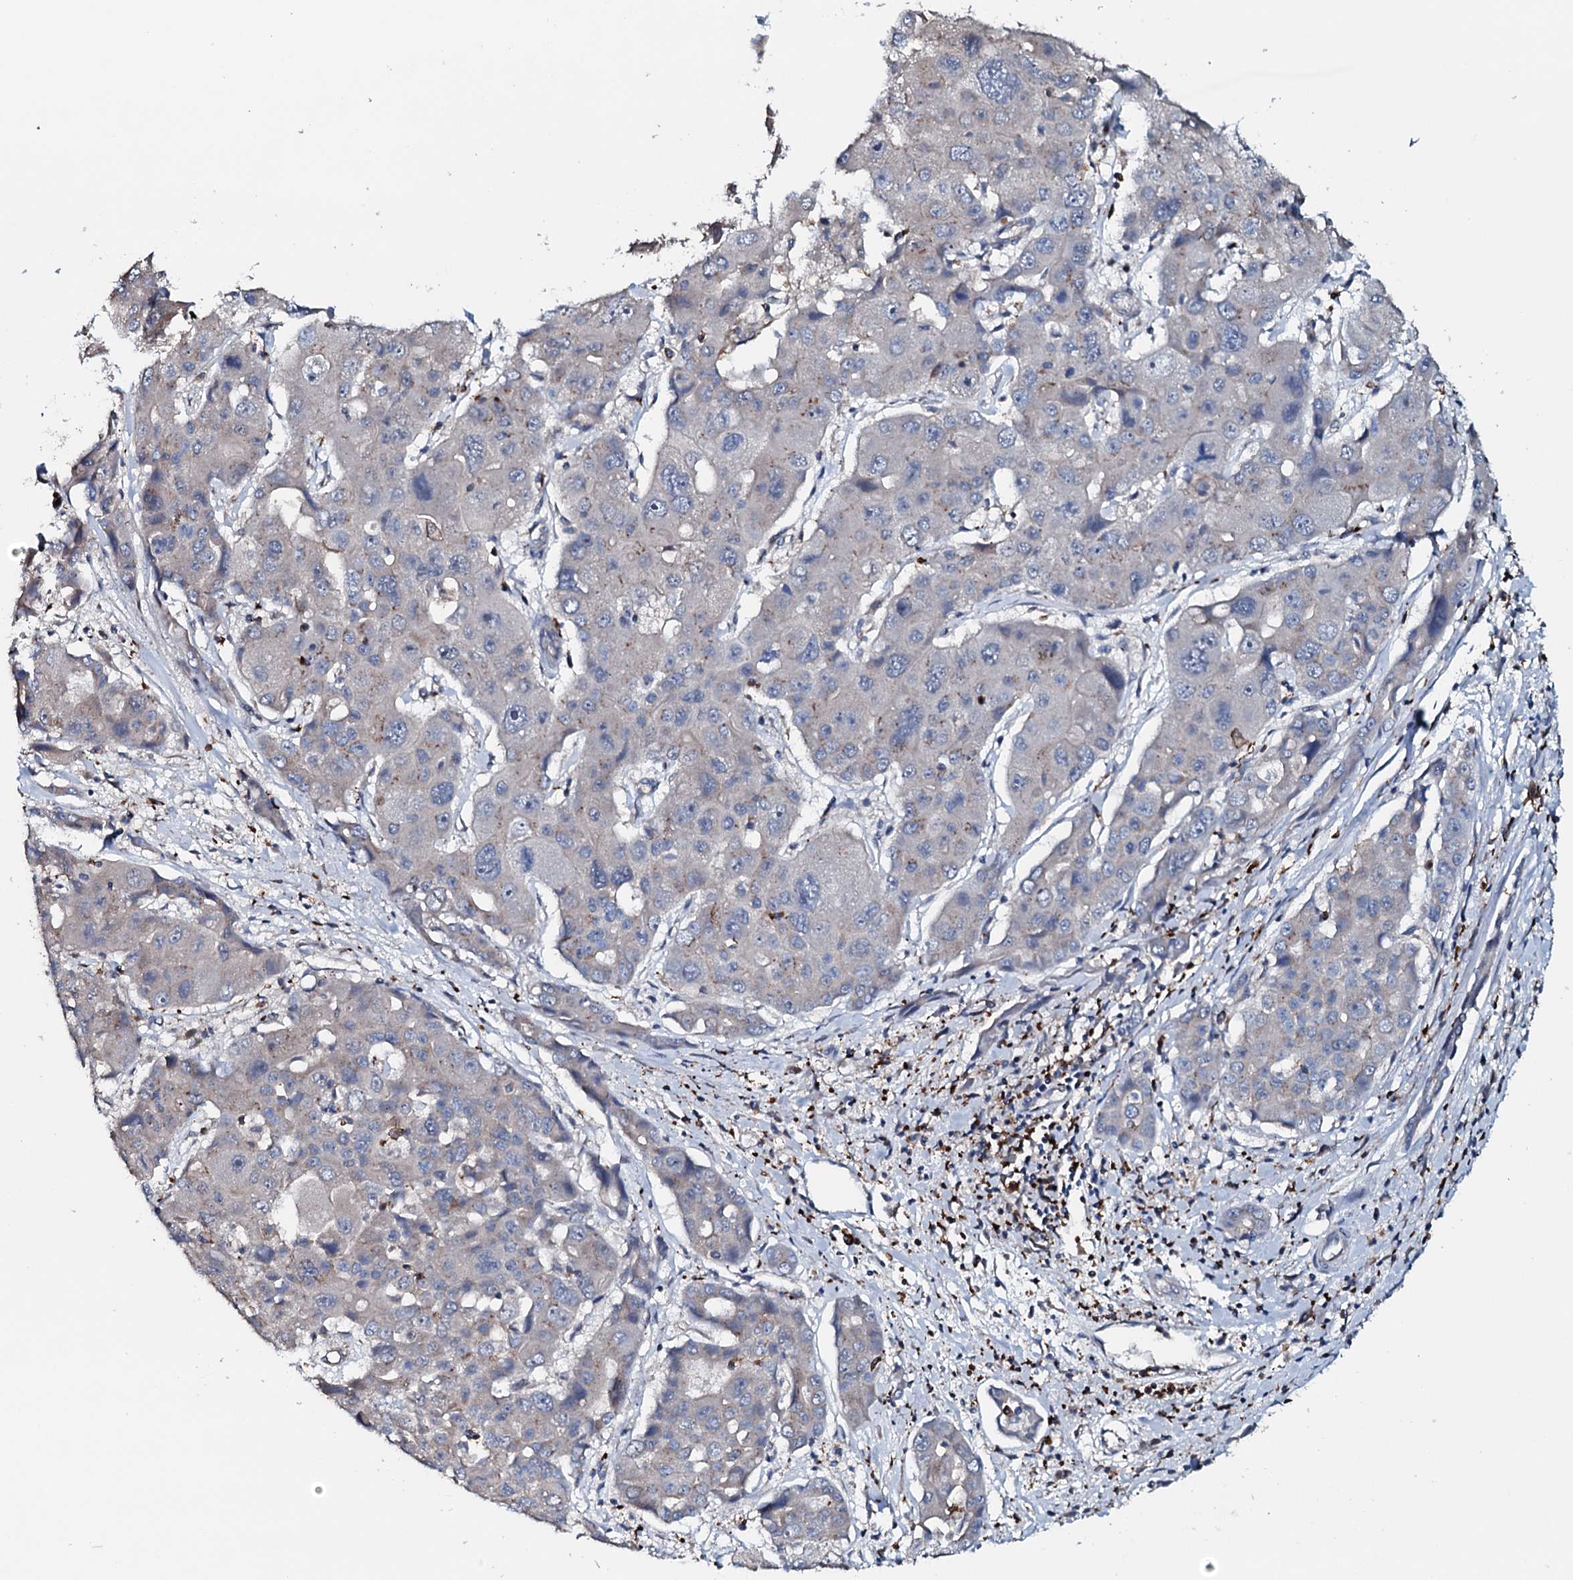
{"staining": {"intensity": "negative", "quantity": "none", "location": "none"}, "tissue": "liver cancer", "cell_type": "Tumor cells", "image_type": "cancer", "snomed": [{"axis": "morphology", "description": "Cholangiocarcinoma"}, {"axis": "topography", "description": "Liver"}], "caption": "High power microscopy micrograph of an IHC histopathology image of liver cancer, revealing no significant expression in tumor cells. (DAB (3,3'-diaminobenzidine) immunohistochemistry (IHC) visualized using brightfield microscopy, high magnification).", "gene": "OGFOD2", "patient": {"sex": "male", "age": 67}}